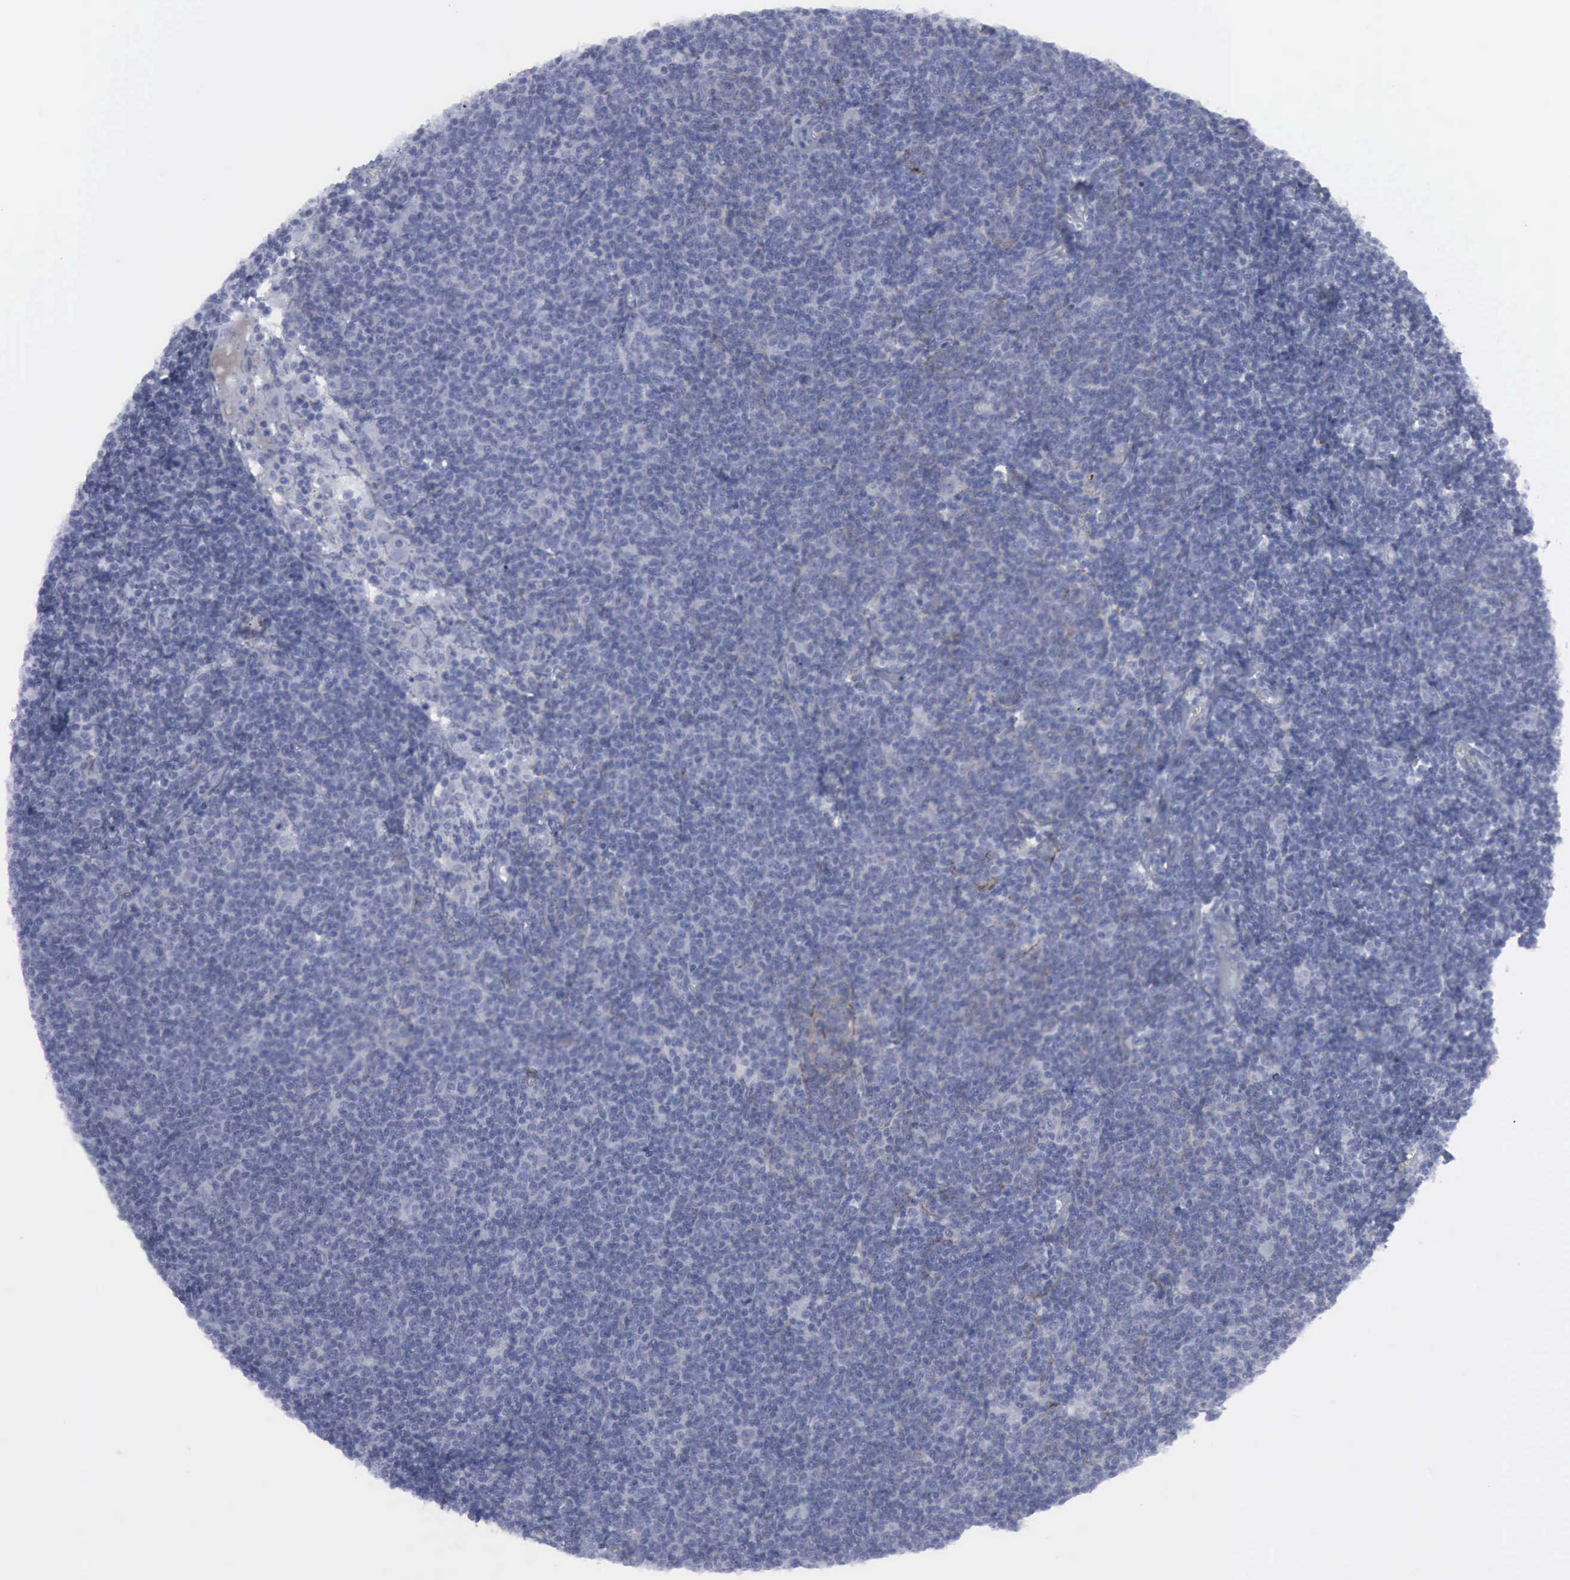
{"staining": {"intensity": "negative", "quantity": "none", "location": "none"}, "tissue": "lymphoma", "cell_type": "Tumor cells", "image_type": "cancer", "snomed": [{"axis": "morphology", "description": "Malignant lymphoma, non-Hodgkin's type, Low grade"}, {"axis": "topography", "description": "Lymph node"}], "caption": "DAB immunohistochemical staining of low-grade malignant lymphoma, non-Hodgkin's type reveals no significant positivity in tumor cells.", "gene": "VCAM1", "patient": {"sex": "male", "age": 65}}